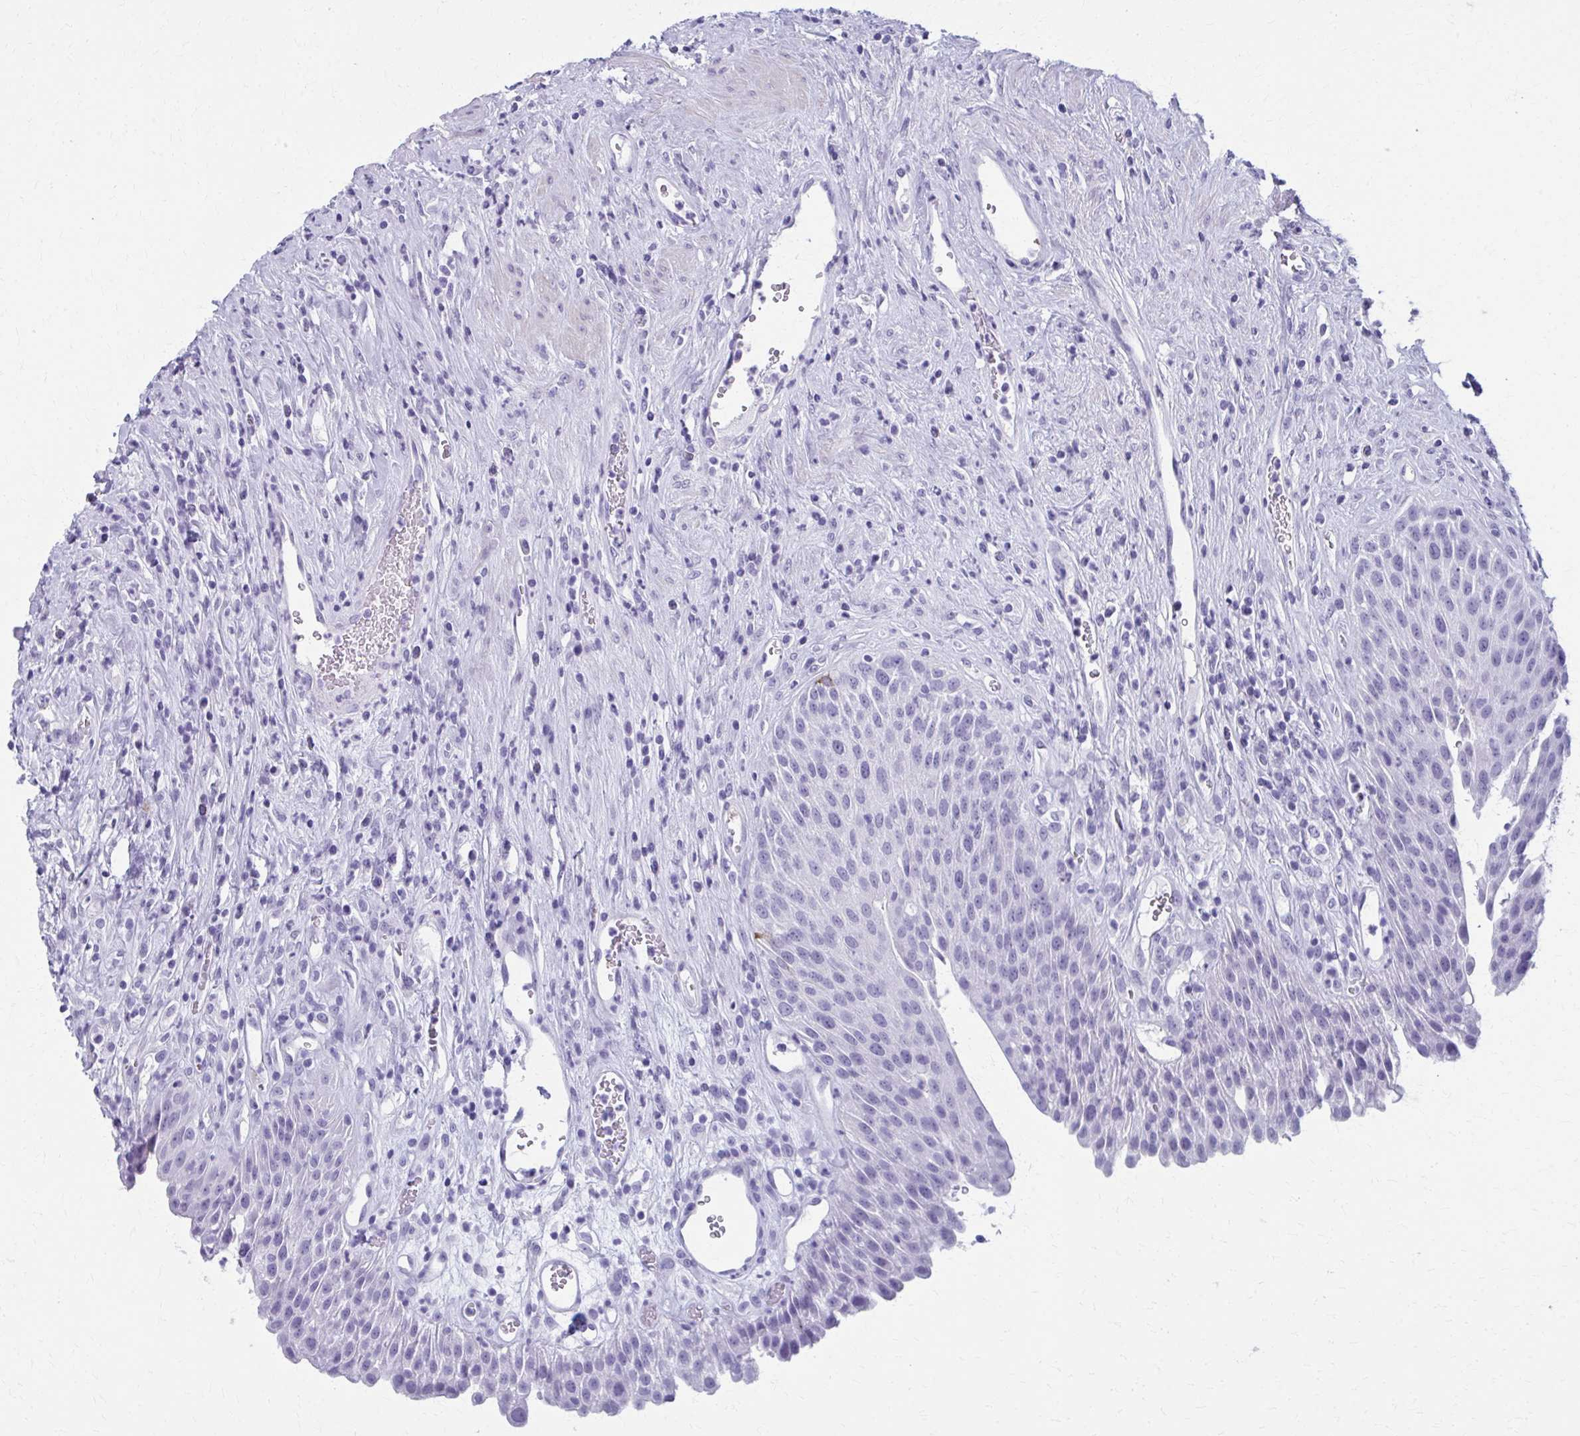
{"staining": {"intensity": "negative", "quantity": "none", "location": "none"}, "tissue": "urinary bladder", "cell_type": "Urothelial cells", "image_type": "normal", "snomed": [{"axis": "morphology", "description": "Normal tissue, NOS"}, {"axis": "topography", "description": "Urinary bladder"}], "caption": "The photomicrograph reveals no significant positivity in urothelial cells of urinary bladder.", "gene": "MPLKIP", "patient": {"sex": "female", "age": 56}}